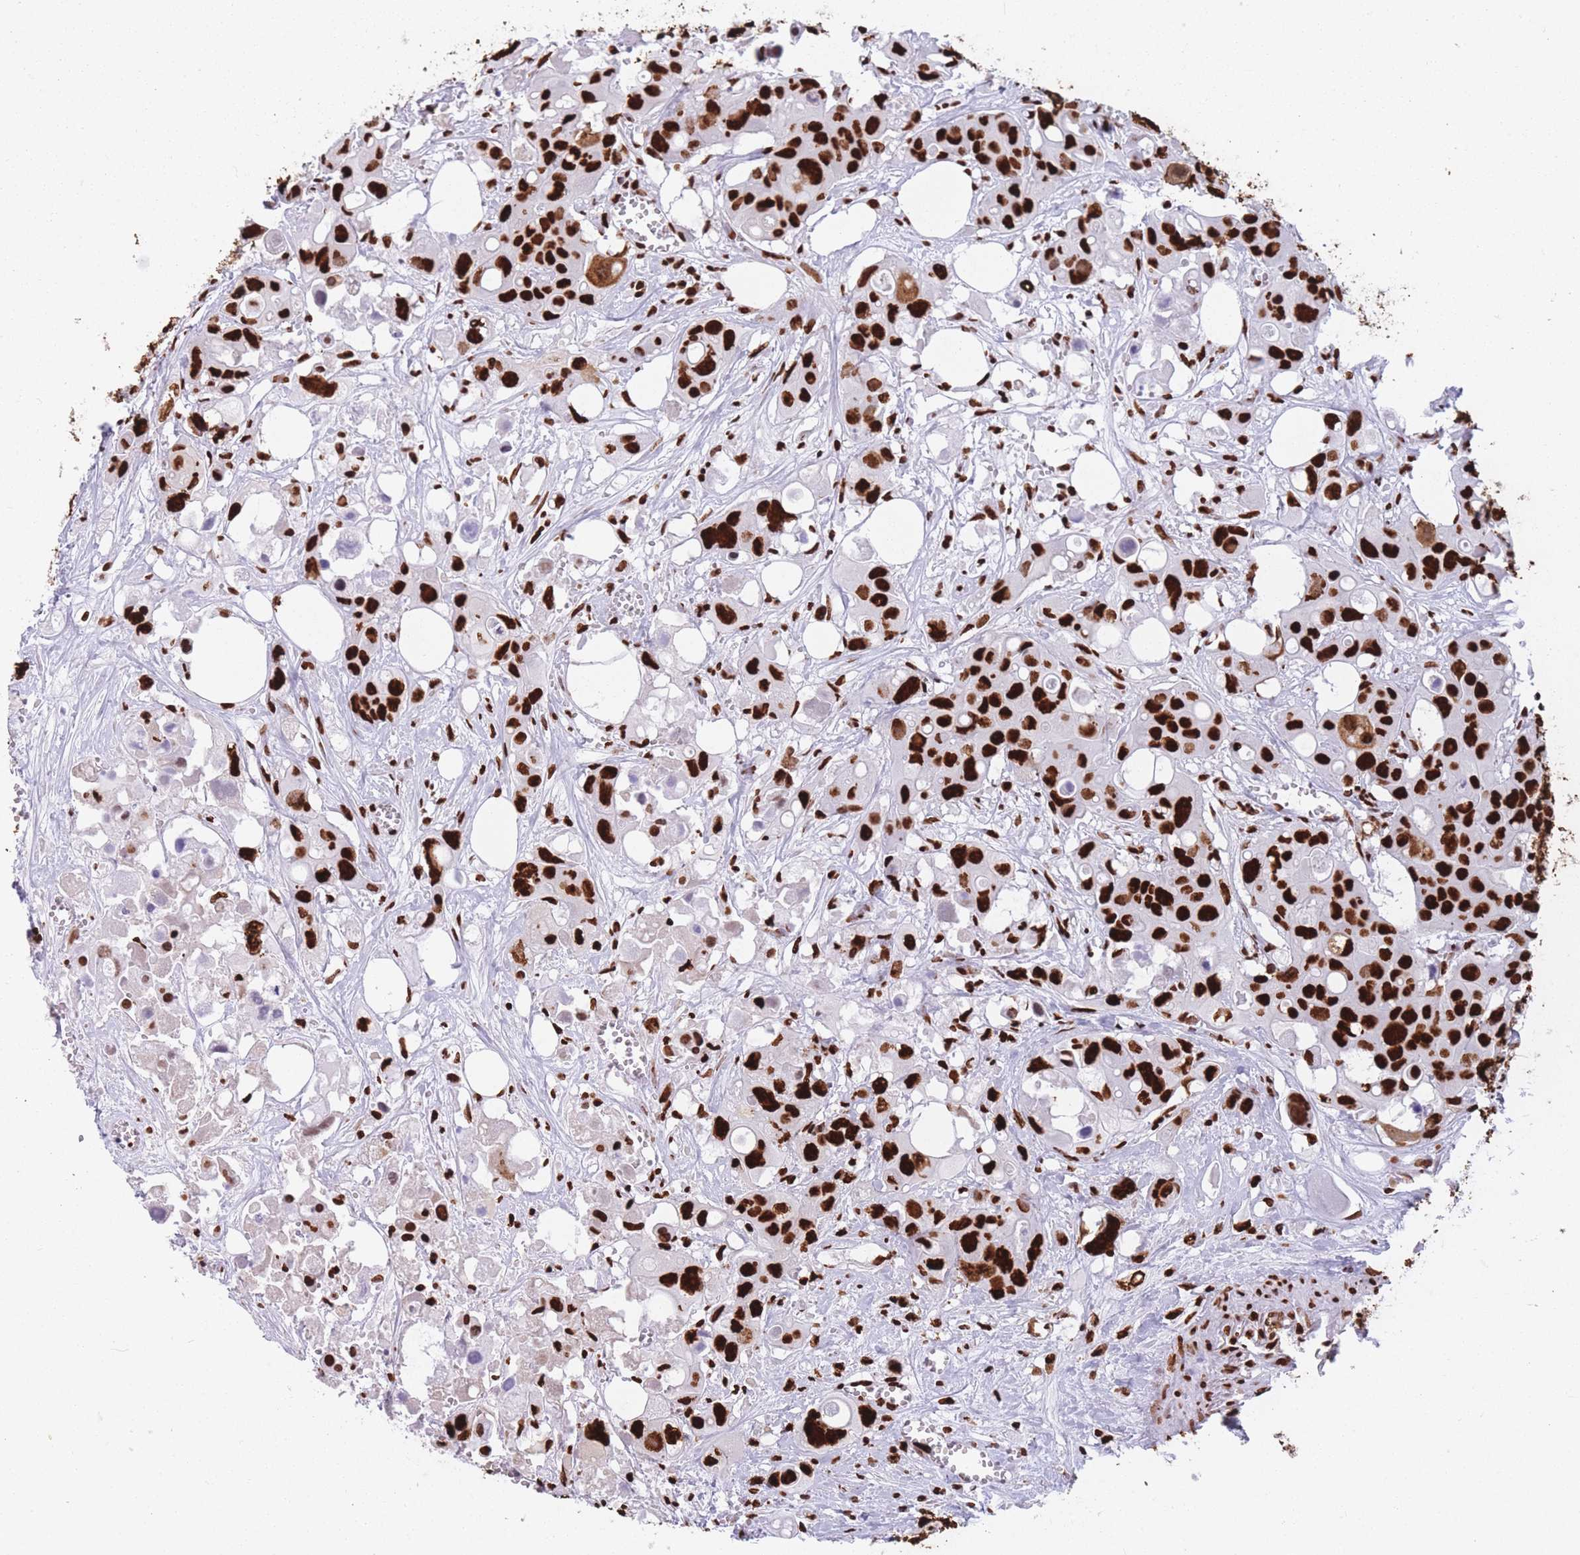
{"staining": {"intensity": "strong", "quantity": ">75%", "location": "nuclear"}, "tissue": "colorectal cancer", "cell_type": "Tumor cells", "image_type": "cancer", "snomed": [{"axis": "morphology", "description": "Adenocarcinoma, NOS"}, {"axis": "topography", "description": "Colon"}], "caption": "Immunohistochemistry (IHC) of human colorectal cancer exhibits high levels of strong nuclear expression in approximately >75% of tumor cells. The staining was performed using DAB (3,3'-diaminobenzidine) to visualize the protein expression in brown, while the nuclei were stained in blue with hematoxylin (Magnification: 20x).", "gene": "HNRNPUL1", "patient": {"sex": "male", "age": 77}}